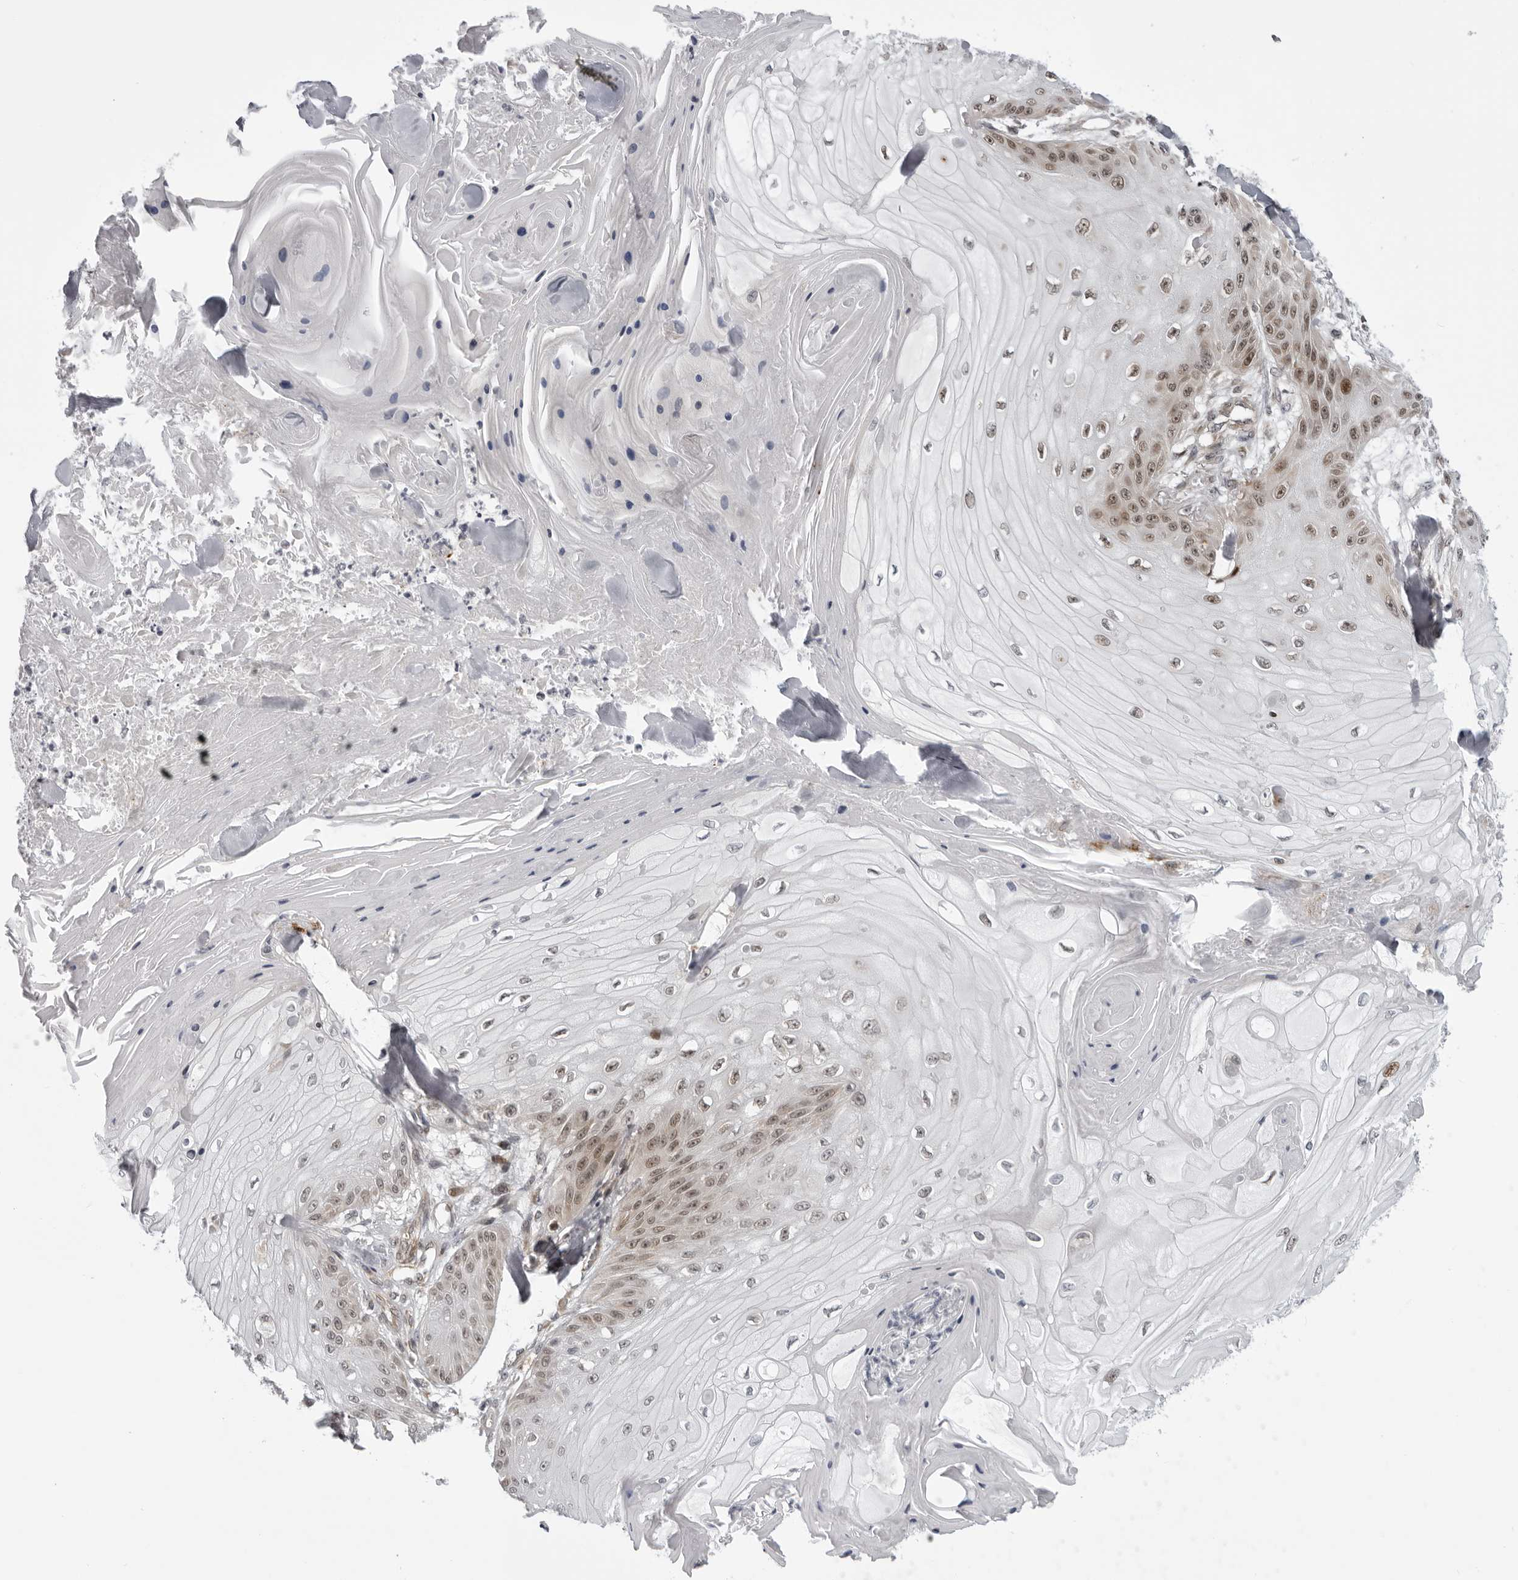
{"staining": {"intensity": "moderate", "quantity": "25%-75%", "location": "cytoplasmic/membranous,nuclear"}, "tissue": "skin cancer", "cell_type": "Tumor cells", "image_type": "cancer", "snomed": [{"axis": "morphology", "description": "Squamous cell carcinoma, NOS"}, {"axis": "topography", "description": "Skin"}], "caption": "High-magnification brightfield microscopy of squamous cell carcinoma (skin) stained with DAB (brown) and counterstained with hematoxylin (blue). tumor cells exhibit moderate cytoplasmic/membranous and nuclear expression is identified in about25%-75% of cells. (brown staining indicates protein expression, while blue staining denotes nuclei).", "gene": "GCSAML", "patient": {"sex": "male", "age": 74}}